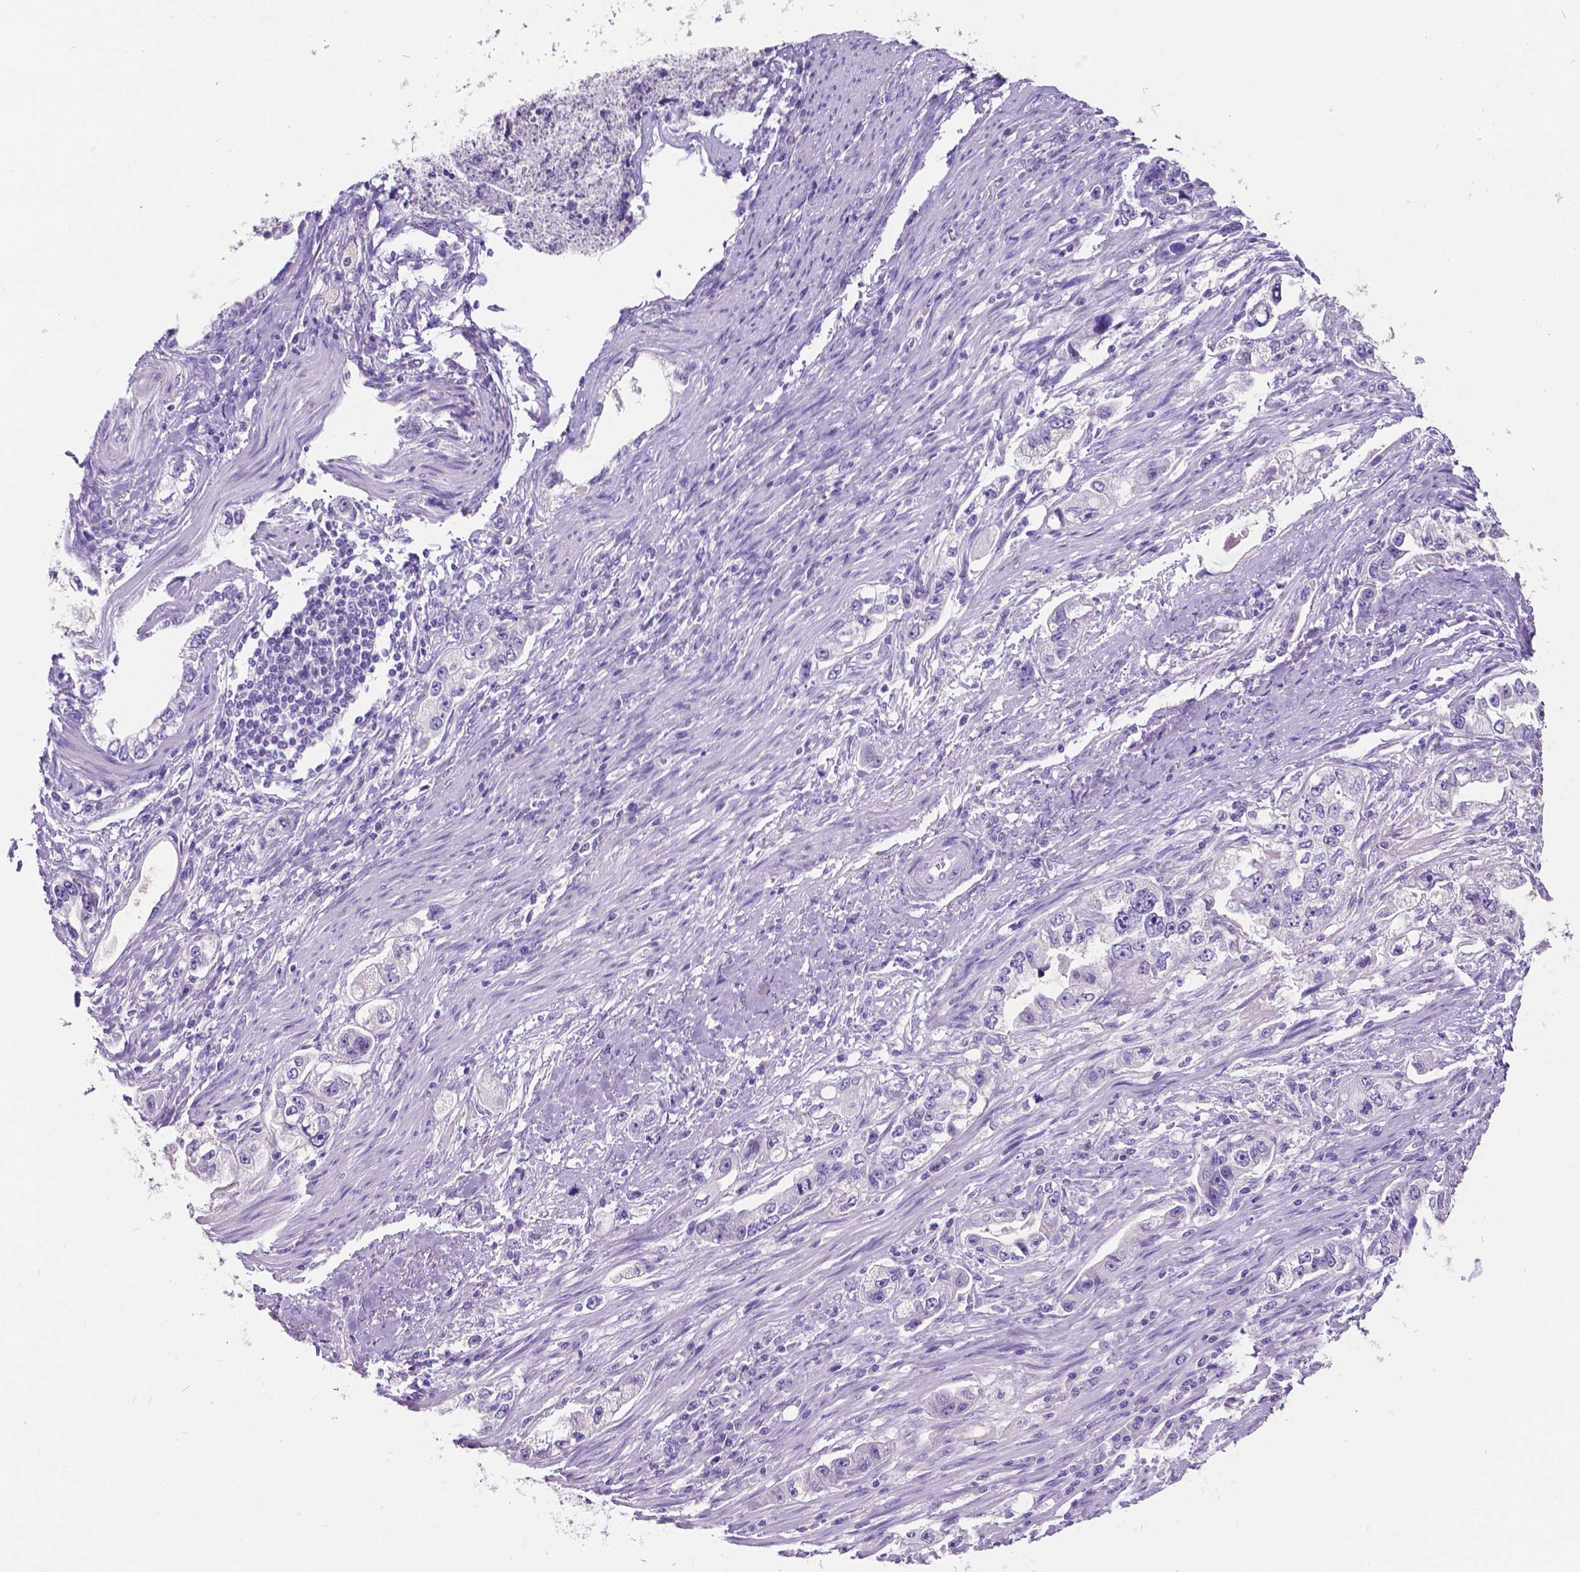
{"staining": {"intensity": "negative", "quantity": "none", "location": "none"}, "tissue": "stomach cancer", "cell_type": "Tumor cells", "image_type": "cancer", "snomed": [{"axis": "morphology", "description": "Adenocarcinoma, NOS"}, {"axis": "topography", "description": "Stomach, lower"}], "caption": "Immunohistochemistry of adenocarcinoma (stomach) exhibits no staining in tumor cells. The staining was performed using DAB (3,3'-diaminobenzidine) to visualize the protein expression in brown, while the nuclei were stained in blue with hematoxylin (Magnification: 20x).", "gene": "SATB2", "patient": {"sex": "female", "age": 93}}